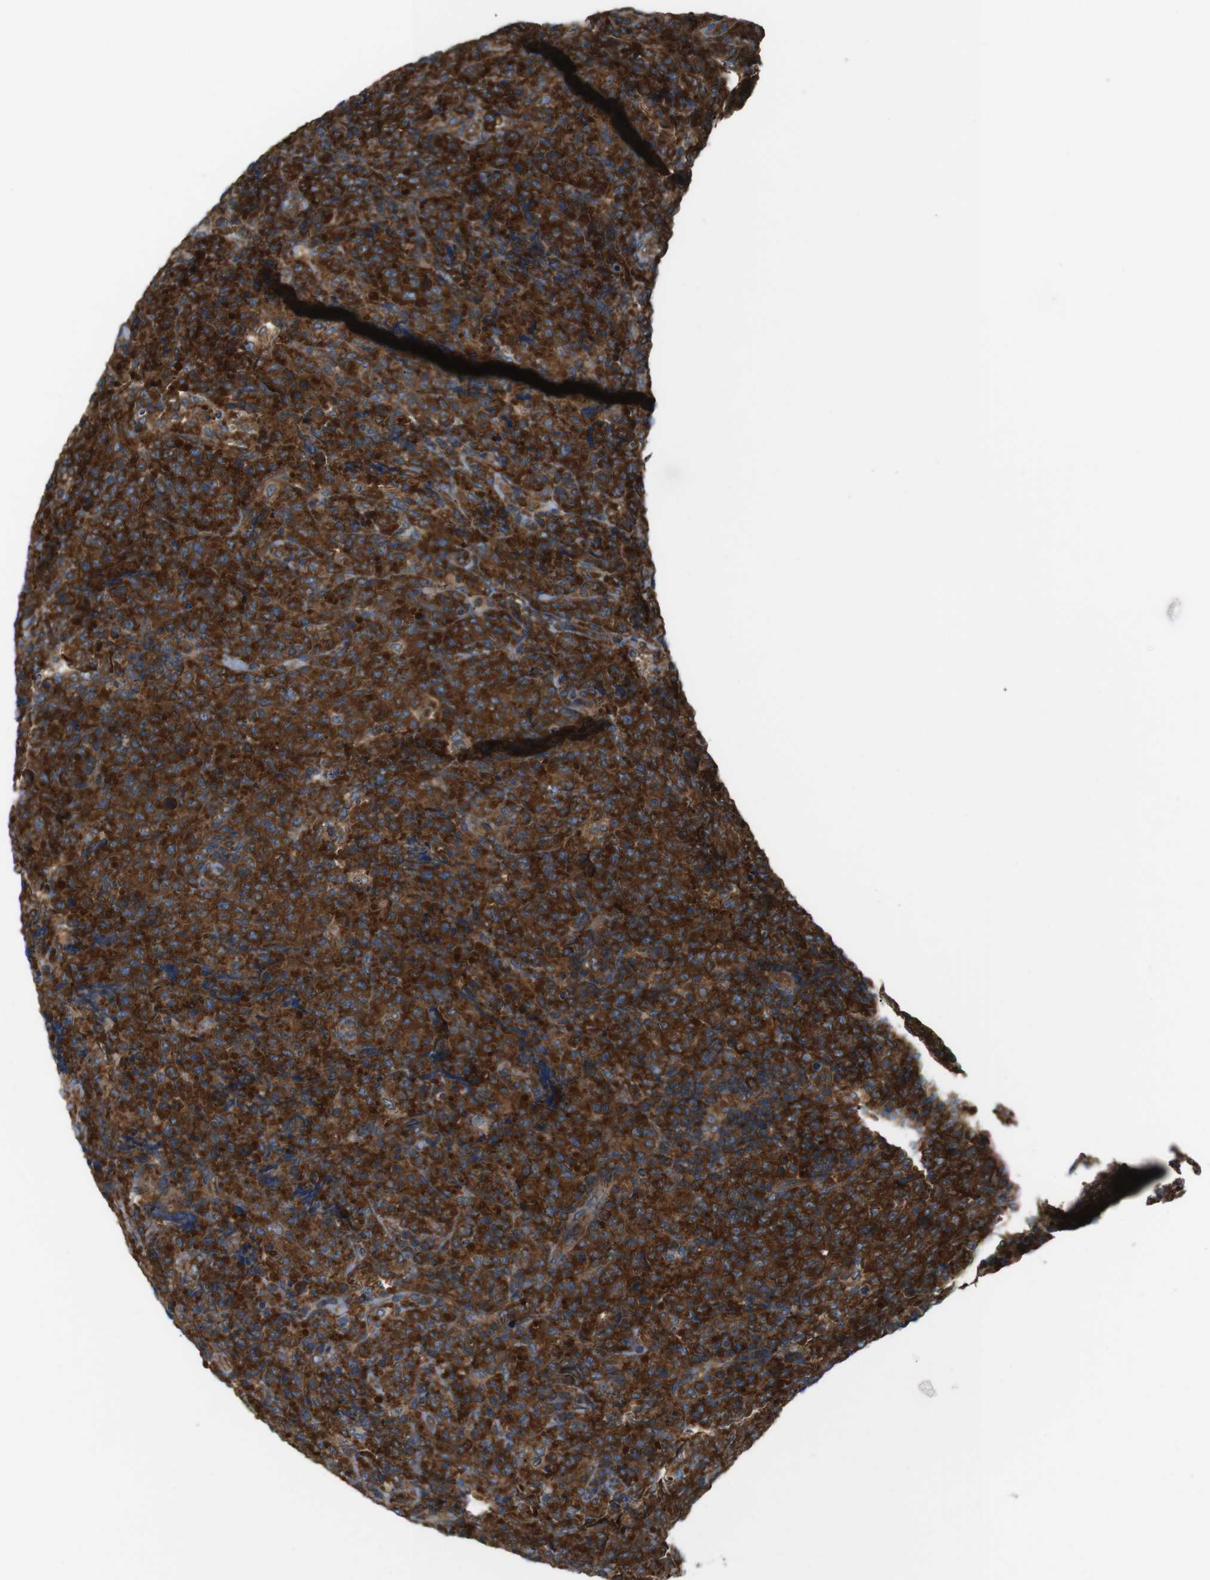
{"staining": {"intensity": "strong", "quantity": ">75%", "location": "cytoplasmic/membranous"}, "tissue": "lymphoma", "cell_type": "Tumor cells", "image_type": "cancer", "snomed": [{"axis": "morphology", "description": "Malignant lymphoma, non-Hodgkin's type, High grade"}, {"axis": "topography", "description": "Tonsil"}], "caption": "Immunohistochemical staining of human lymphoma exhibits strong cytoplasmic/membranous protein expression in about >75% of tumor cells. The staining is performed using DAB (3,3'-diaminobenzidine) brown chromogen to label protein expression. The nuclei are counter-stained blue using hematoxylin.", "gene": "TSC1", "patient": {"sex": "female", "age": 36}}